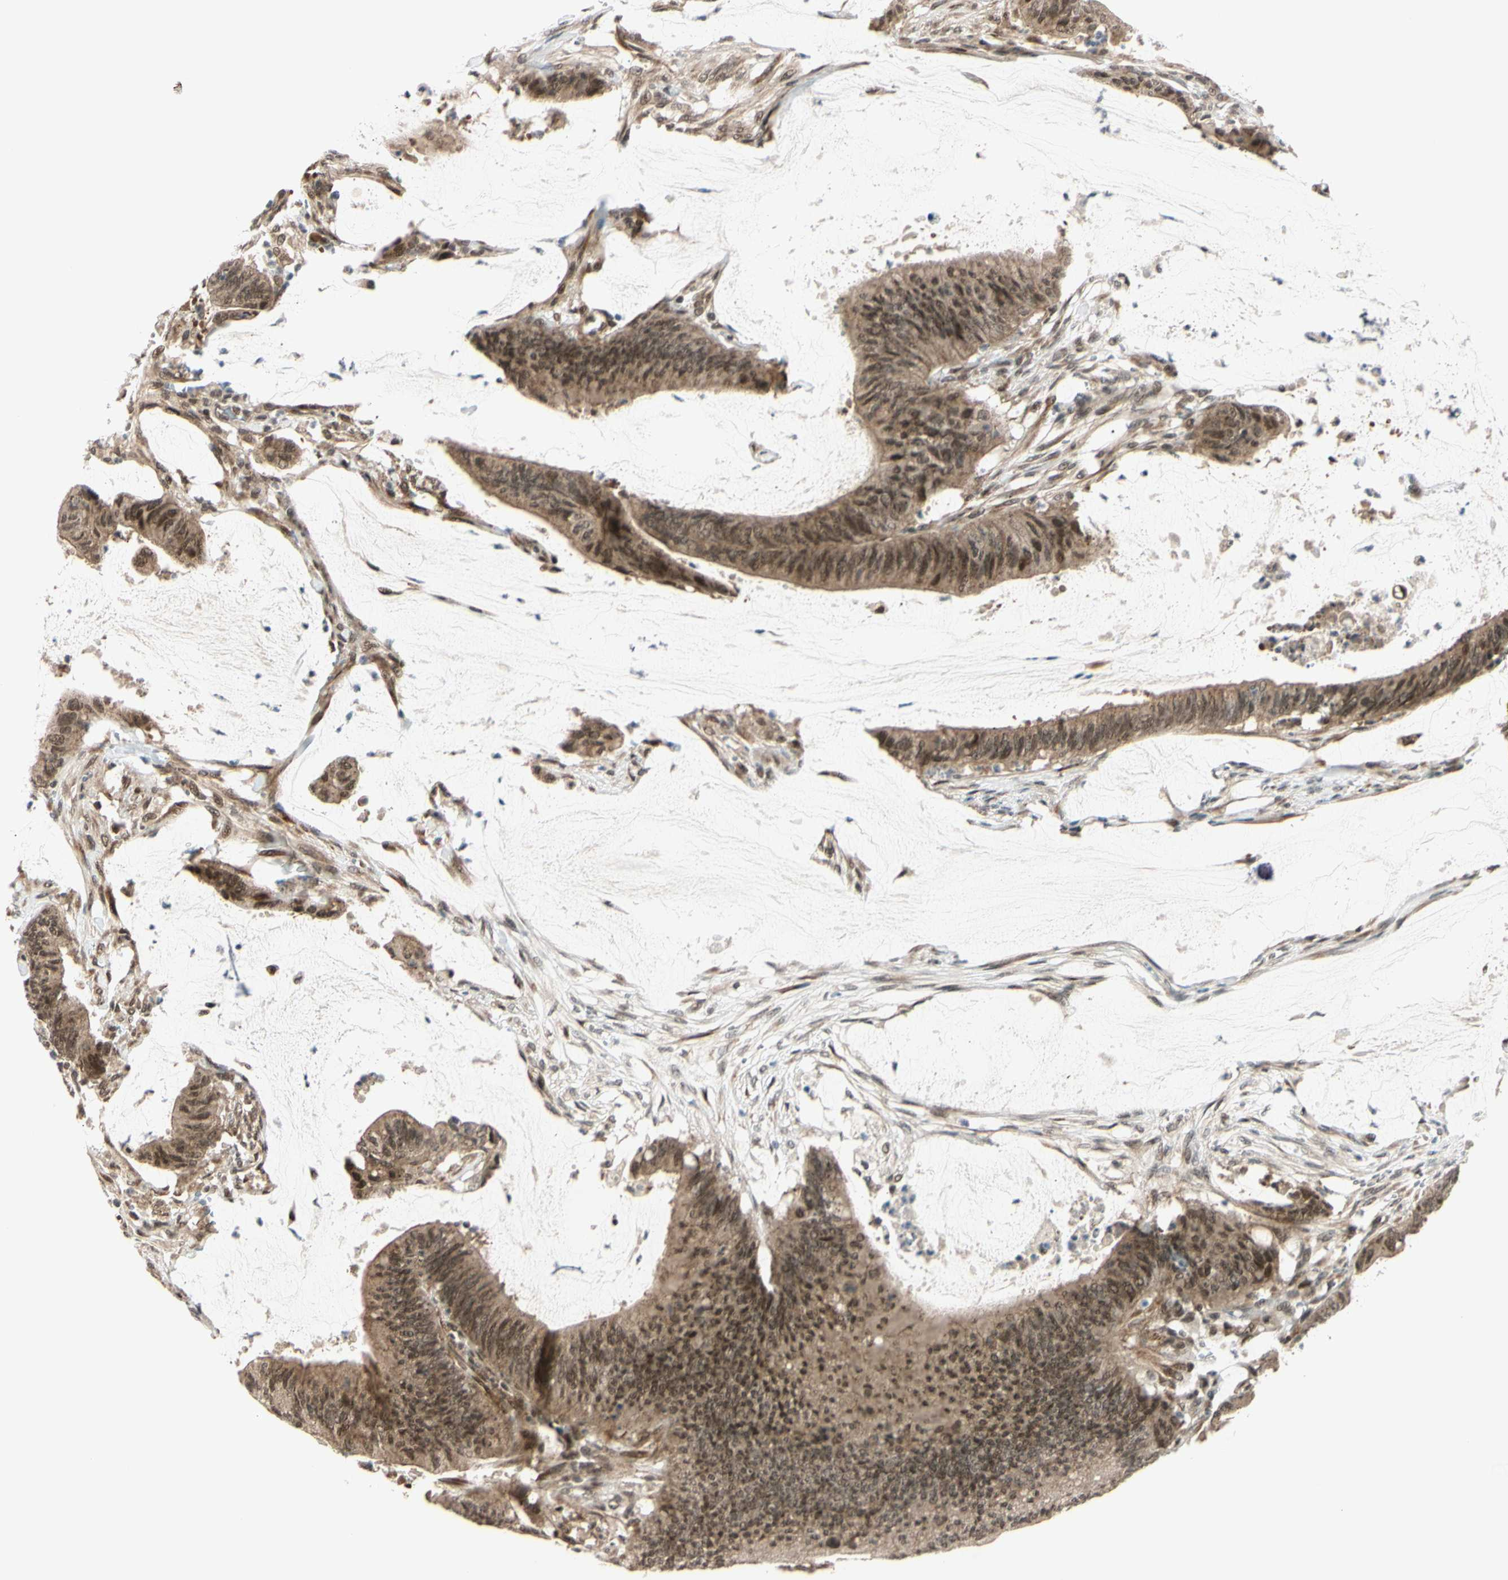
{"staining": {"intensity": "moderate", "quantity": ">75%", "location": "cytoplasmic/membranous,nuclear"}, "tissue": "colorectal cancer", "cell_type": "Tumor cells", "image_type": "cancer", "snomed": [{"axis": "morphology", "description": "Adenocarcinoma, NOS"}, {"axis": "topography", "description": "Rectum"}], "caption": "This is a micrograph of immunohistochemistry staining of colorectal cancer (adenocarcinoma), which shows moderate positivity in the cytoplasmic/membranous and nuclear of tumor cells.", "gene": "BRMS1", "patient": {"sex": "female", "age": 66}}